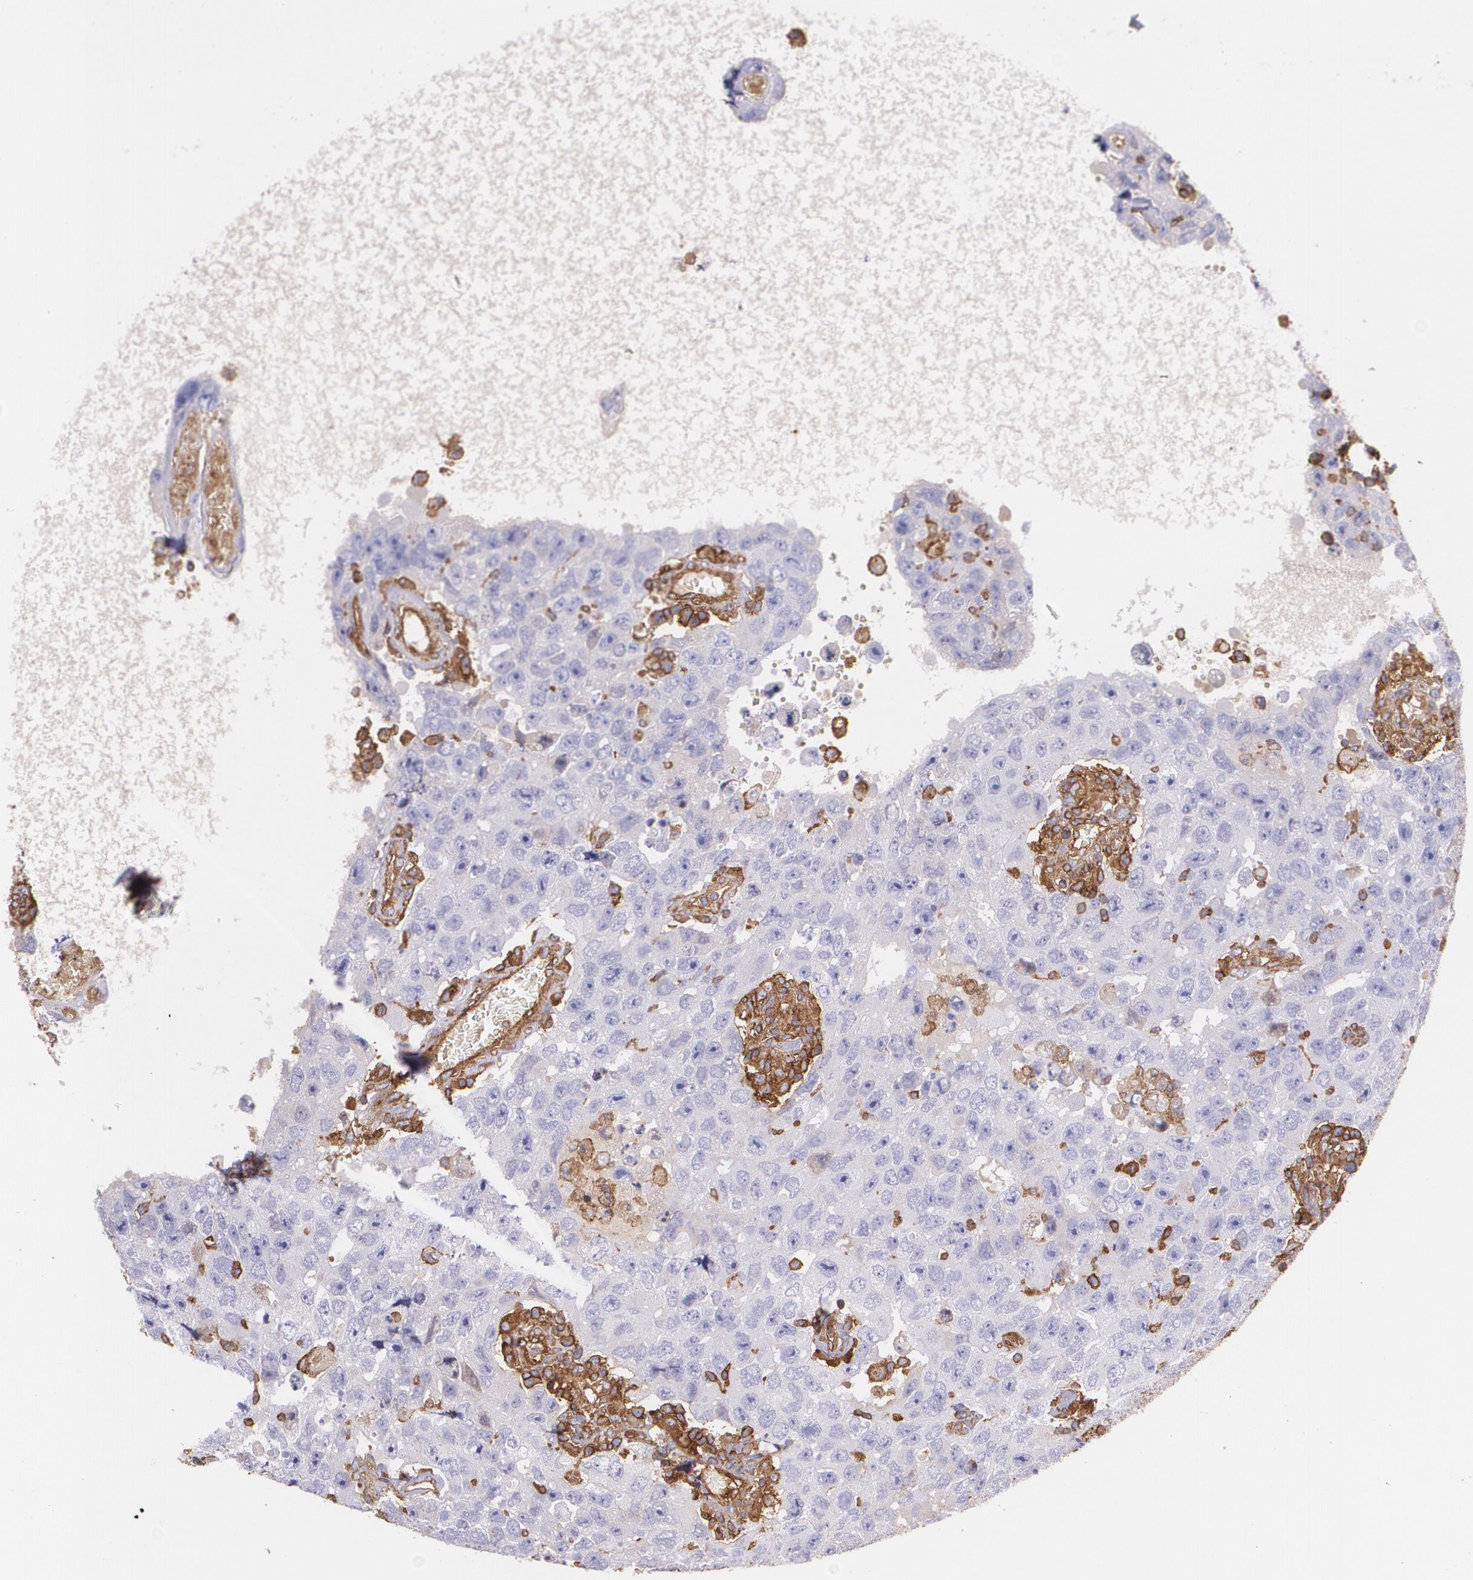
{"staining": {"intensity": "negative", "quantity": "none", "location": "none"}, "tissue": "testis cancer", "cell_type": "Tumor cells", "image_type": "cancer", "snomed": [{"axis": "morphology", "description": "Carcinoma, Embryonal, NOS"}, {"axis": "topography", "description": "Testis"}], "caption": "Immunohistochemistry (IHC) image of neoplastic tissue: testis cancer (embryonal carcinoma) stained with DAB (3,3'-diaminobenzidine) shows no significant protein expression in tumor cells.", "gene": "B2M", "patient": {"sex": "male", "age": 26}}